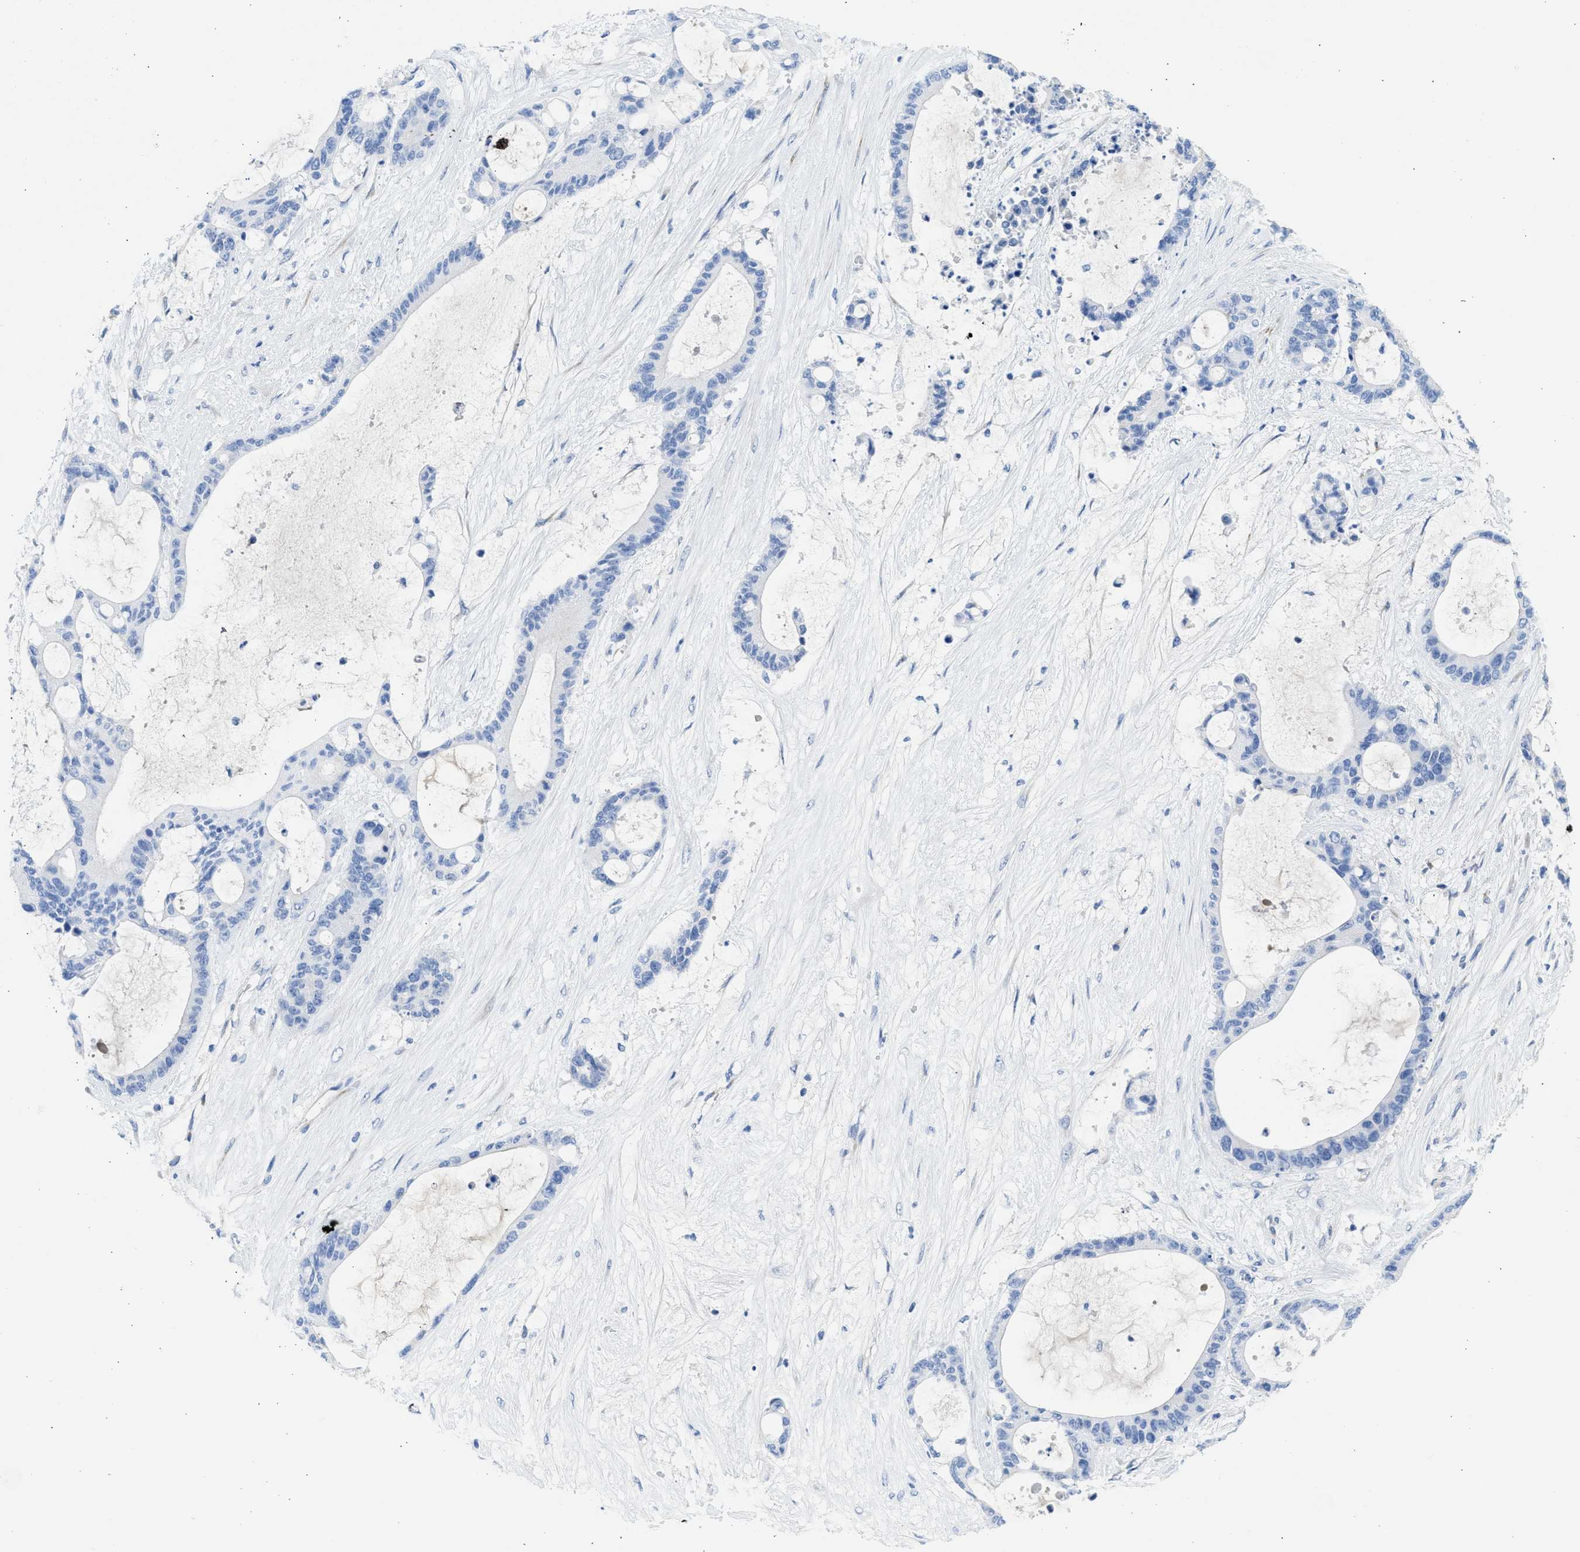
{"staining": {"intensity": "negative", "quantity": "none", "location": "none"}, "tissue": "liver cancer", "cell_type": "Tumor cells", "image_type": "cancer", "snomed": [{"axis": "morphology", "description": "Cholangiocarcinoma"}, {"axis": "topography", "description": "Liver"}], "caption": "This is an immunohistochemistry photomicrograph of human cholangiocarcinoma (liver). There is no expression in tumor cells.", "gene": "SPATA3", "patient": {"sex": "female", "age": 73}}